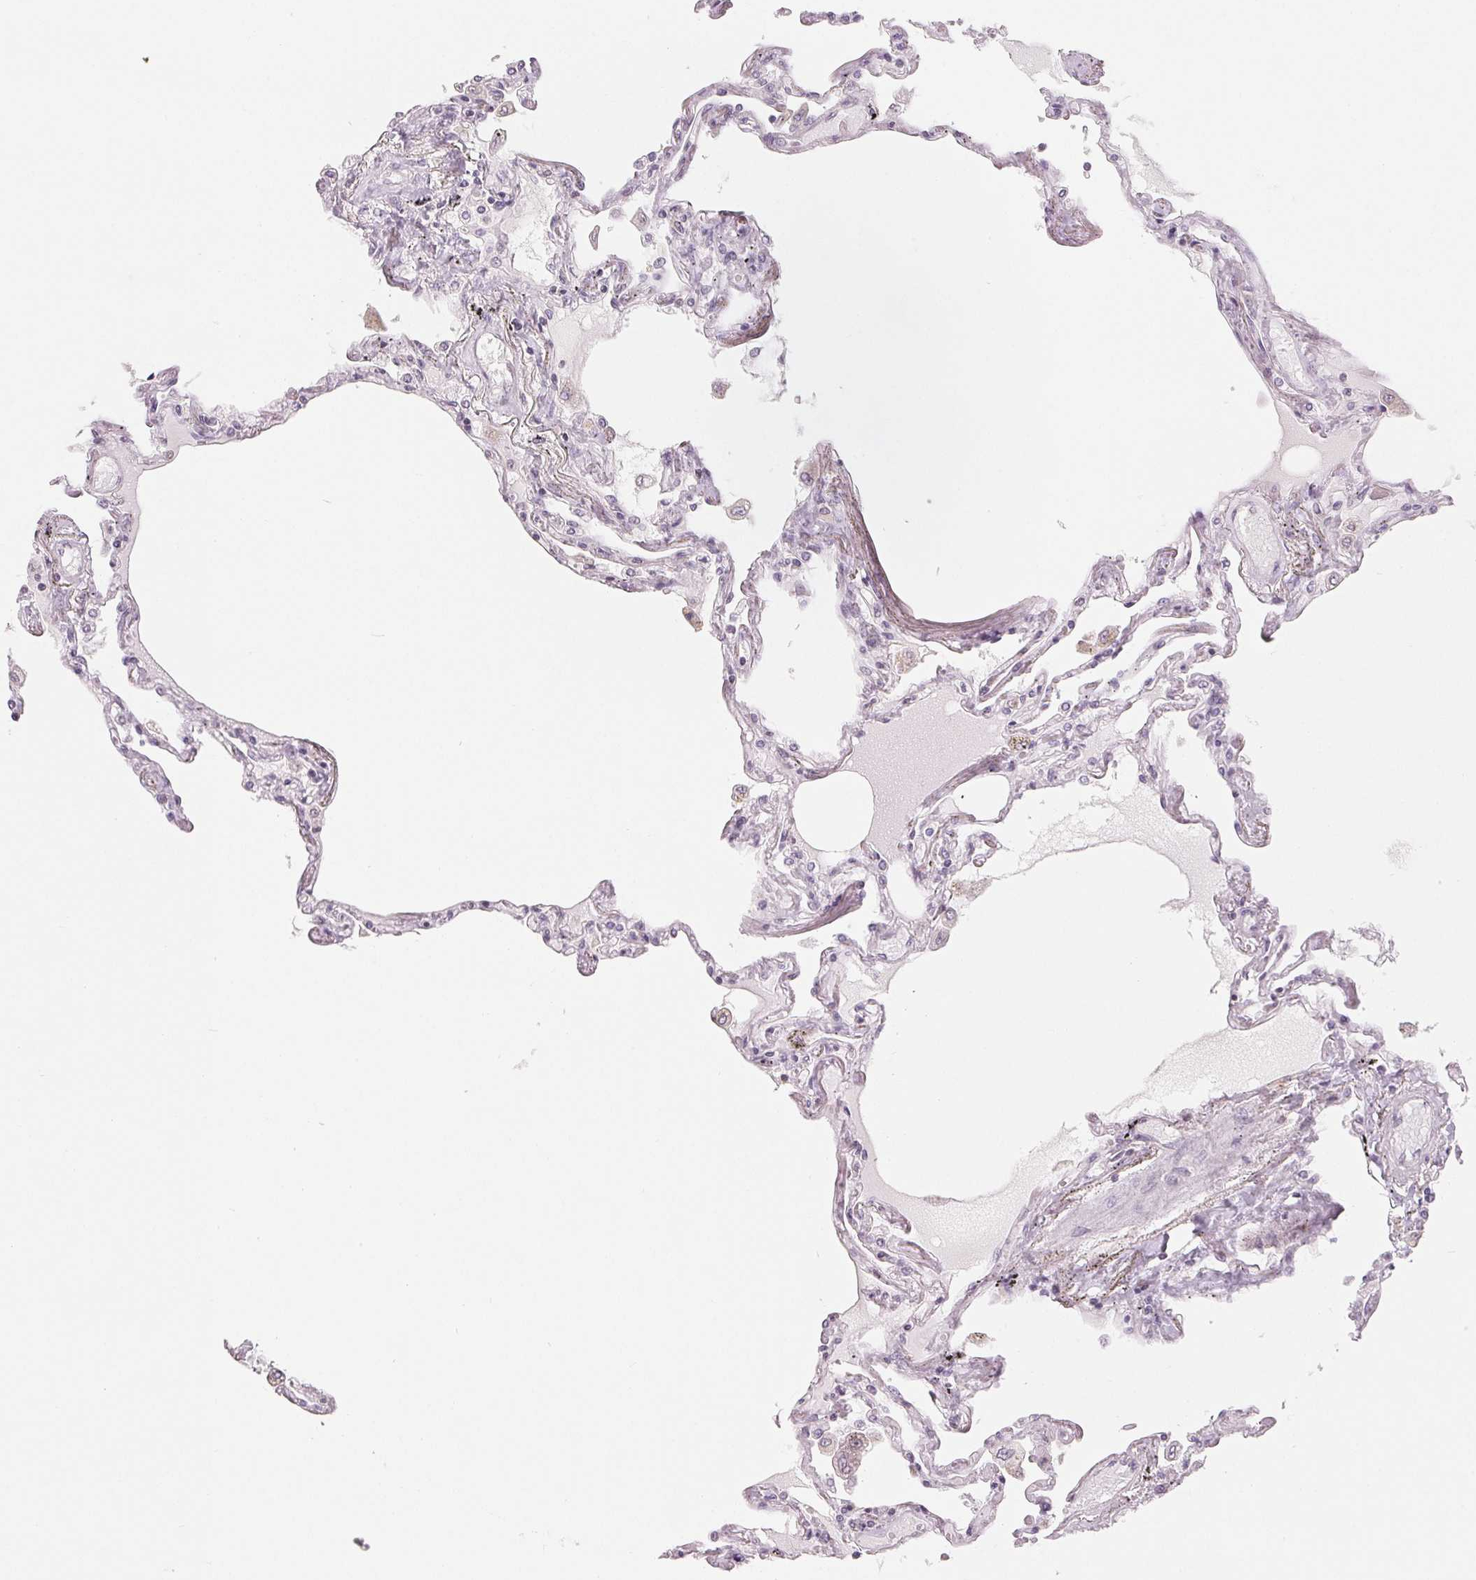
{"staining": {"intensity": "weak", "quantity": "<25%", "location": "nuclear"}, "tissue": "lung", "cell_type": "Alveolar cells", "image_type": "normal", "snomed": [{"axis": "morphology", "description": "Normal tissue, NOS"}, {"axis": "morphology", "description": "Adenocarcinoma, NOS"}, {"axis": "topography", "description": "Cartilage tissue"}, {"axis": "topography", "description": "Lung"}], "caption": "Protein analysis of benign lung reveals no significant positivity in alveolar cells.", "gene": "NXF3", "patient": {"sex": "female", "age": 67}}